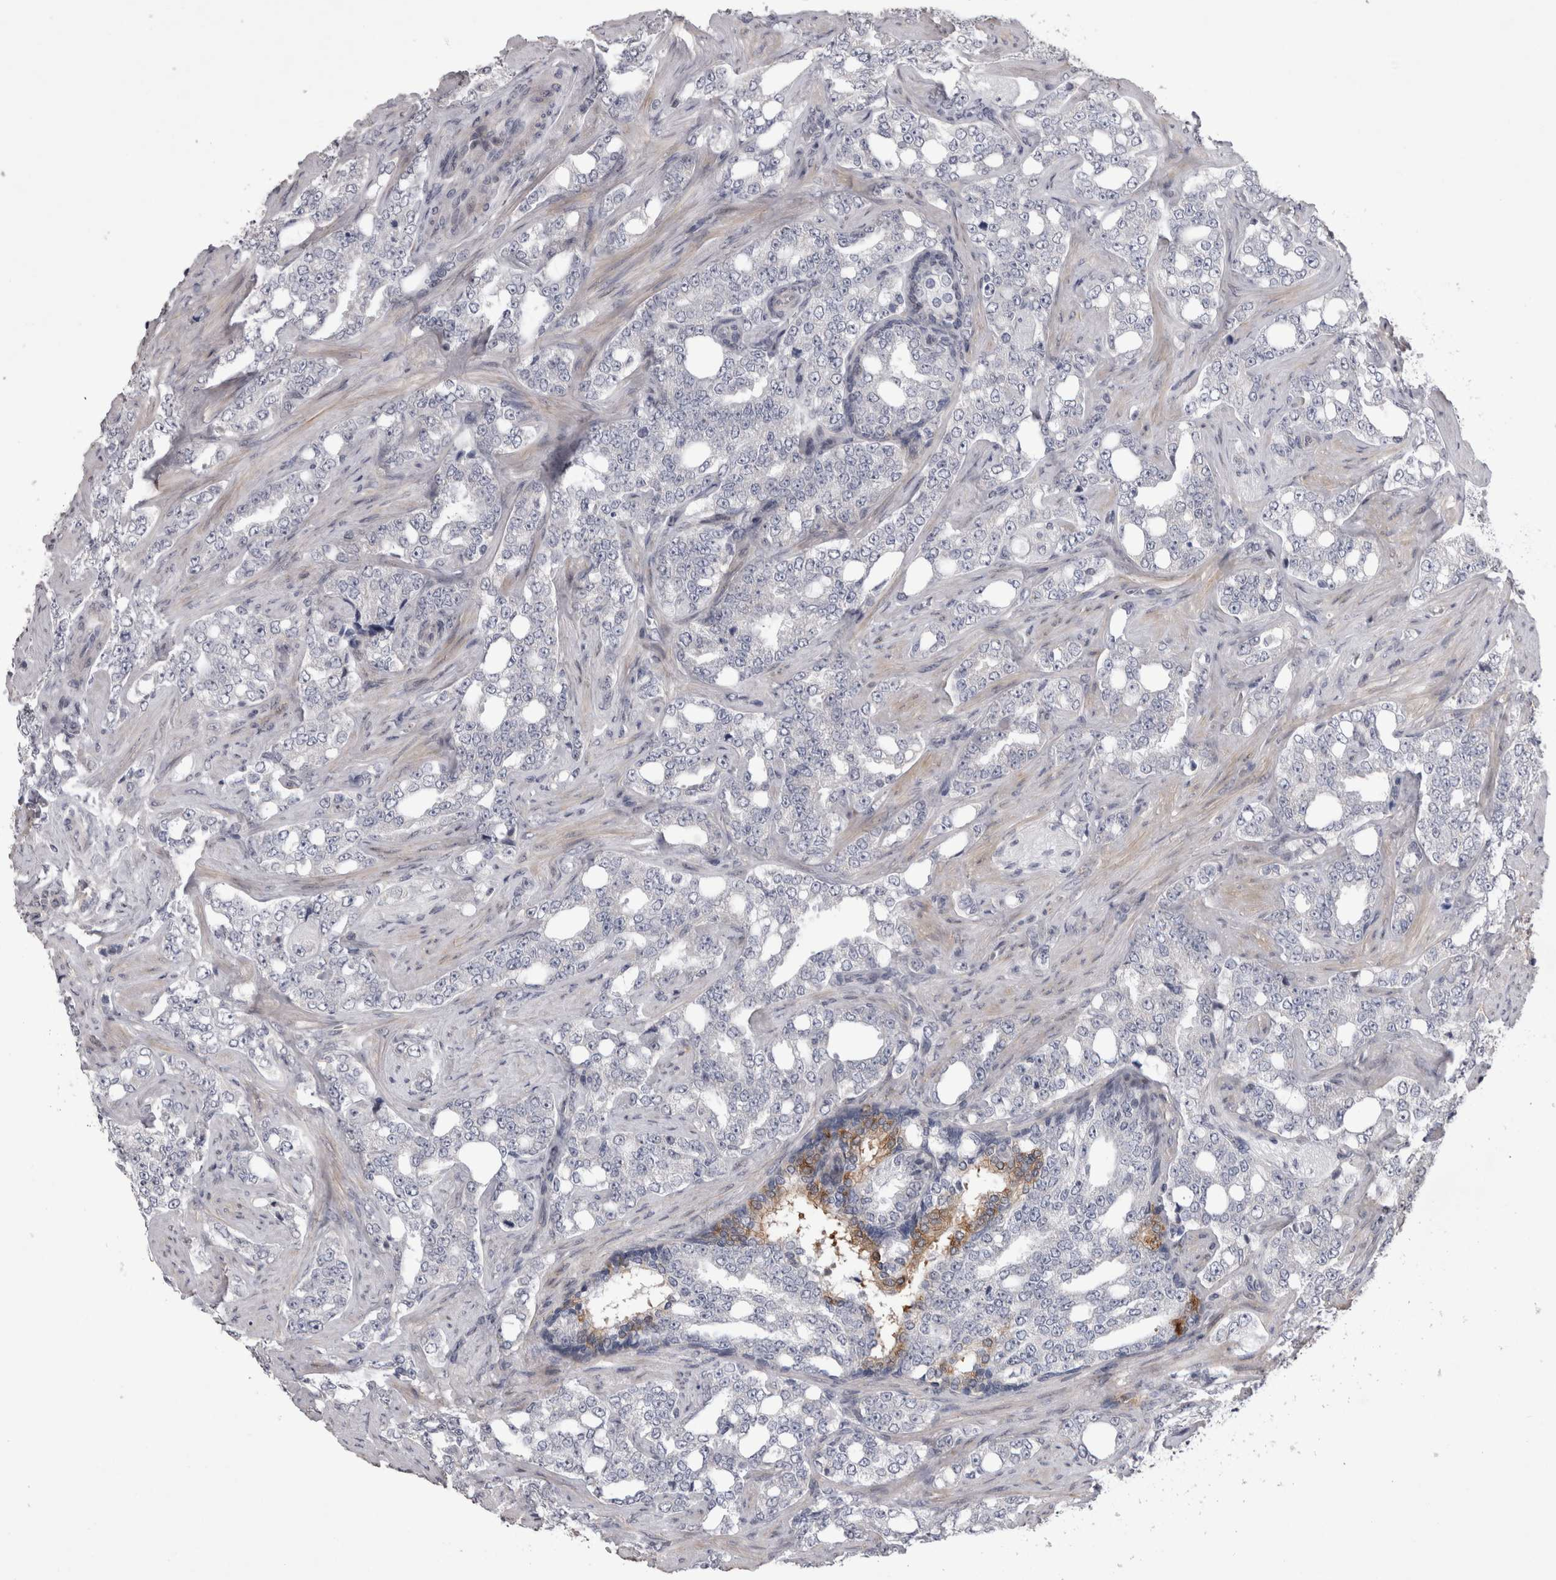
{"staining": {"intensity": "negative", "quantity": "none", "location": "none"}, "tissue": "prostate cancer", "cell_type": "Tumor cells", "image_type": "cancer", "snomed": [{"axis": "morphology", "description": "Adenocarcinoma, High grade"}, {"axis": "topography", "description": "Prostate"}], "caption": "A micrograph of prostate cancer stained for a protein displays no brown staining in tumor cells.", "gene": "IFI44", "patient": {"sex": "male", "age": 64}}